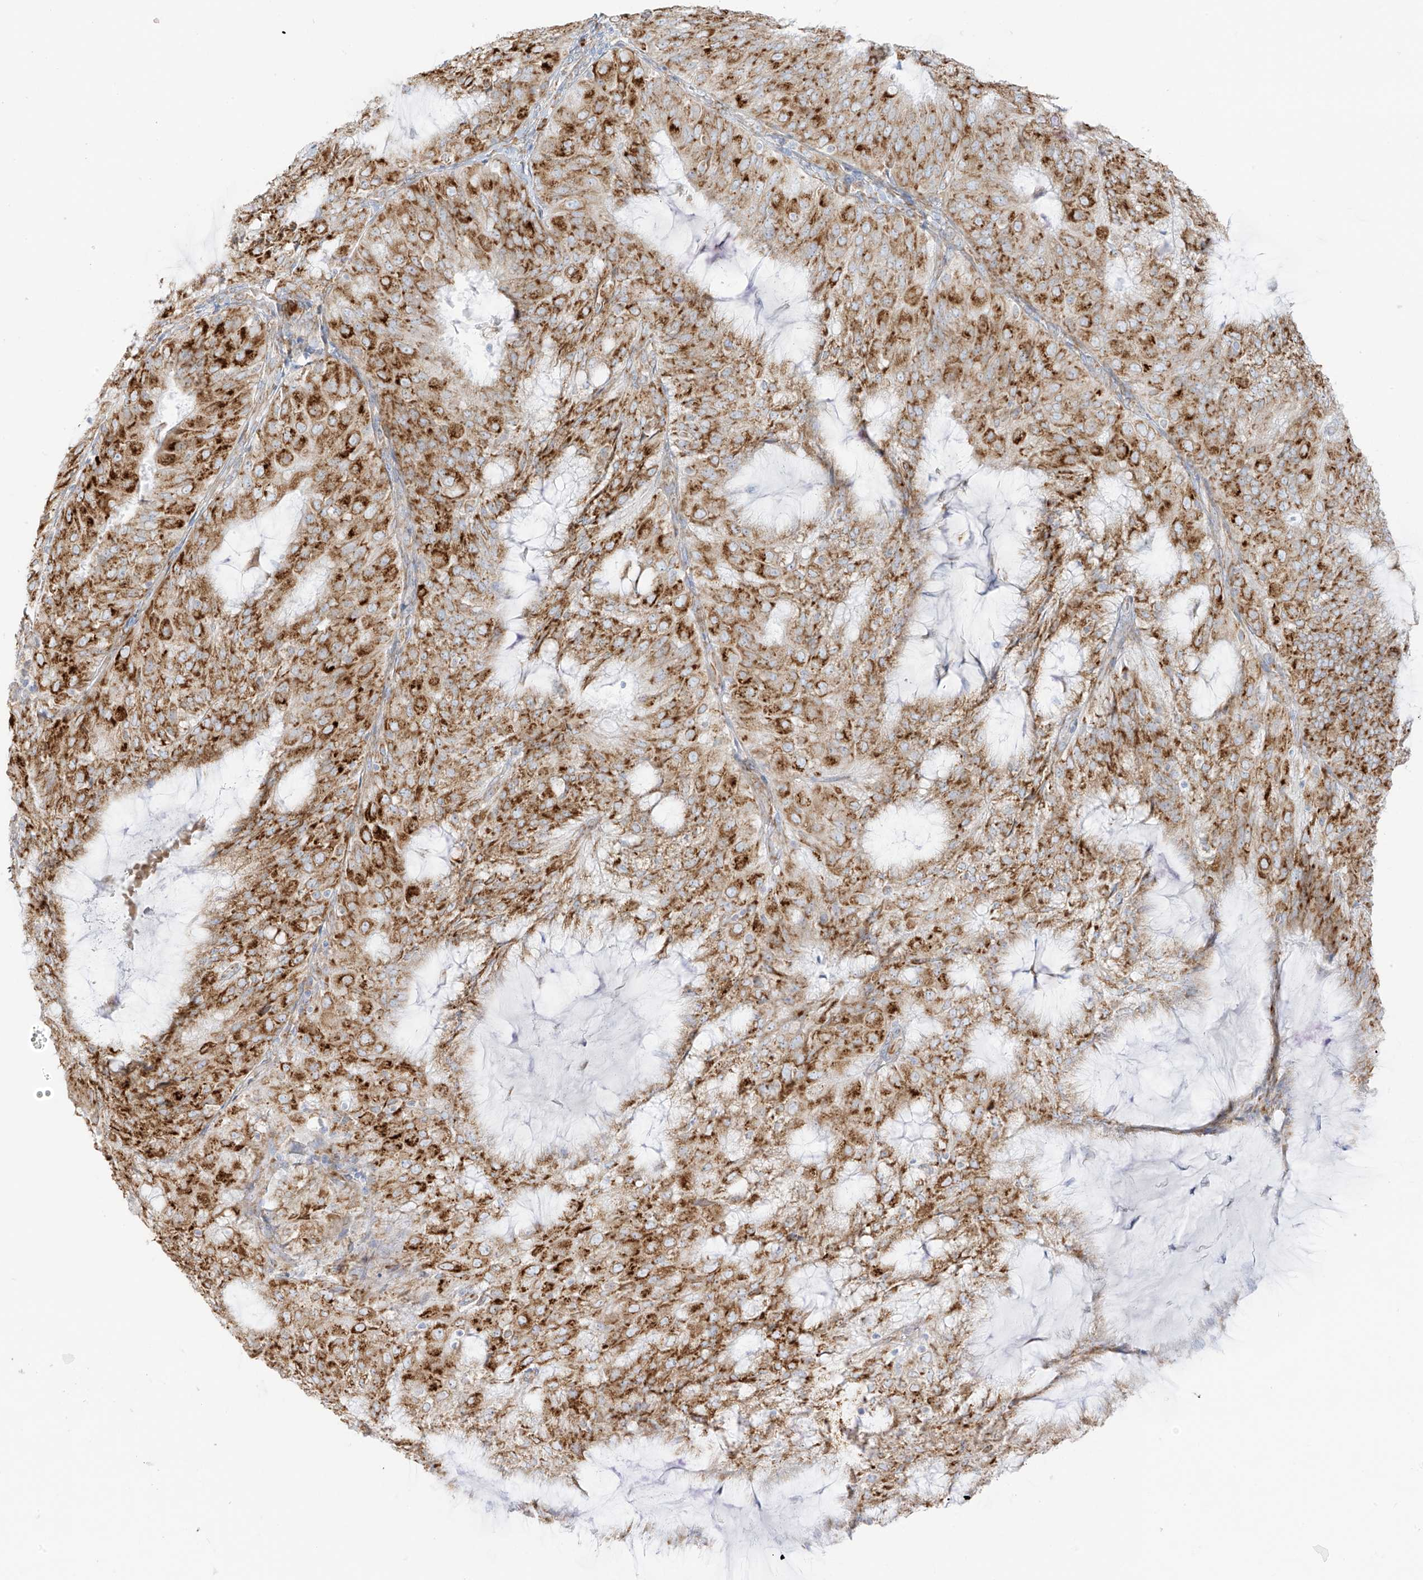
{"staining": {"intensity": "moderate", "quantity": ">75%", "location": "cytoplasmic/membranous"}, "tissue": "endometrial cancer", "cell_type": "Tumor cells", "image_type": "cancer", "snomed": [{"axis": "morphology", "description": "Adenocarcinoma, NOS"}, {"axis": "topography", "description": "Endometrium"}], "caption": "Endometrial cancer stained with a protein marker shows moderate staining in tumor cells.", "gene": "LRRC59", "patient": {"sex": "female", "age": 81}}